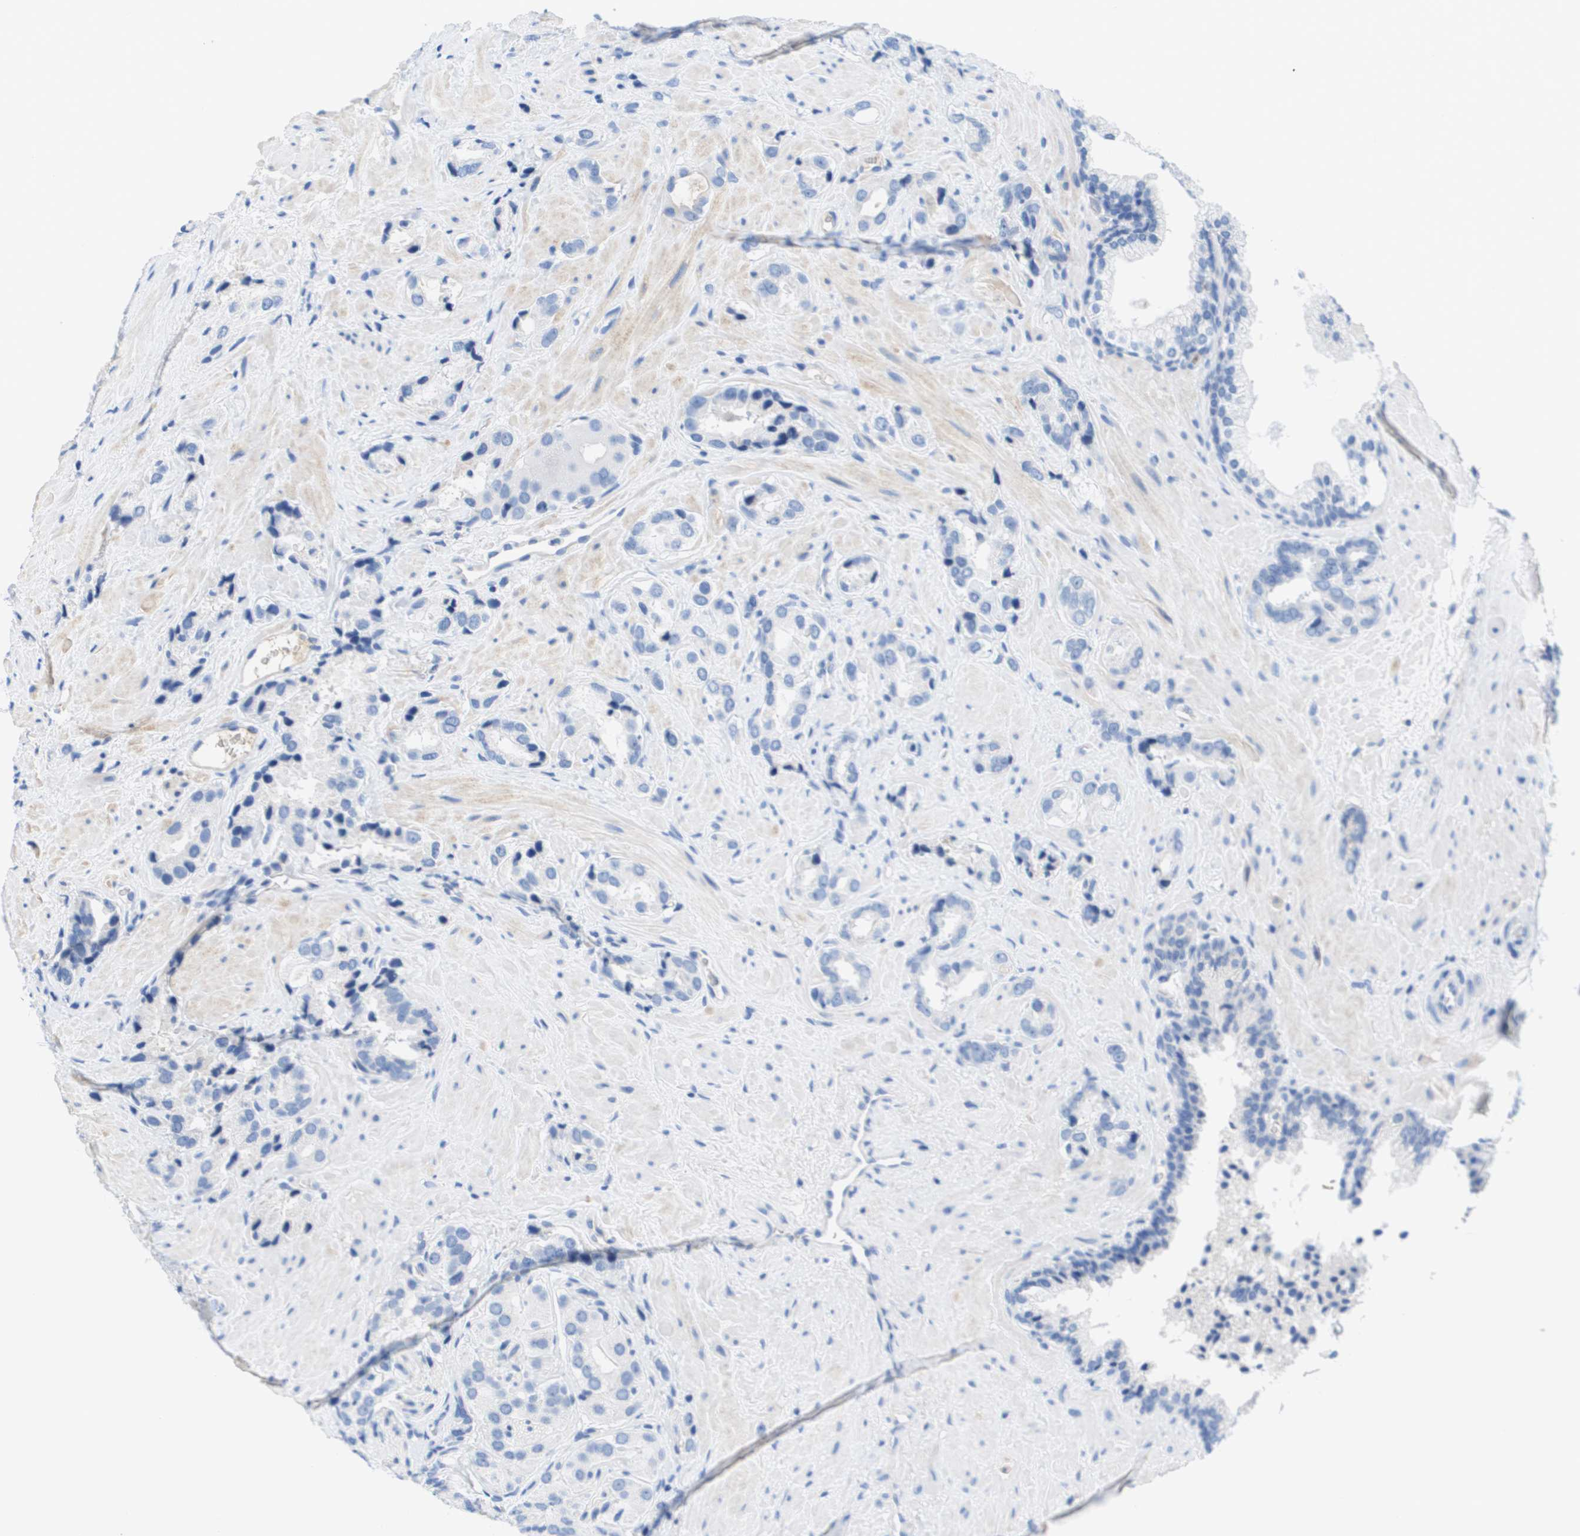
{"staining": {"intensity": "negative", "quantity": "none", "location": "none"}, "tissue": "prostate cancer", "cell_type": "Tumor cells", "image_type": "cancer", "snomed": [{"axis": "morphology", "description": "Adenocarcinoma, High grade"}, {"axis": "topography", "description": "Prostate"}], "caption": "The micrograph demonstrates no significant positivity in tumor cells of prostate cancer (high-grade adenocarcinoma).", "gene": "APOA1", "patient": {"sex": "male", "age": 64}}